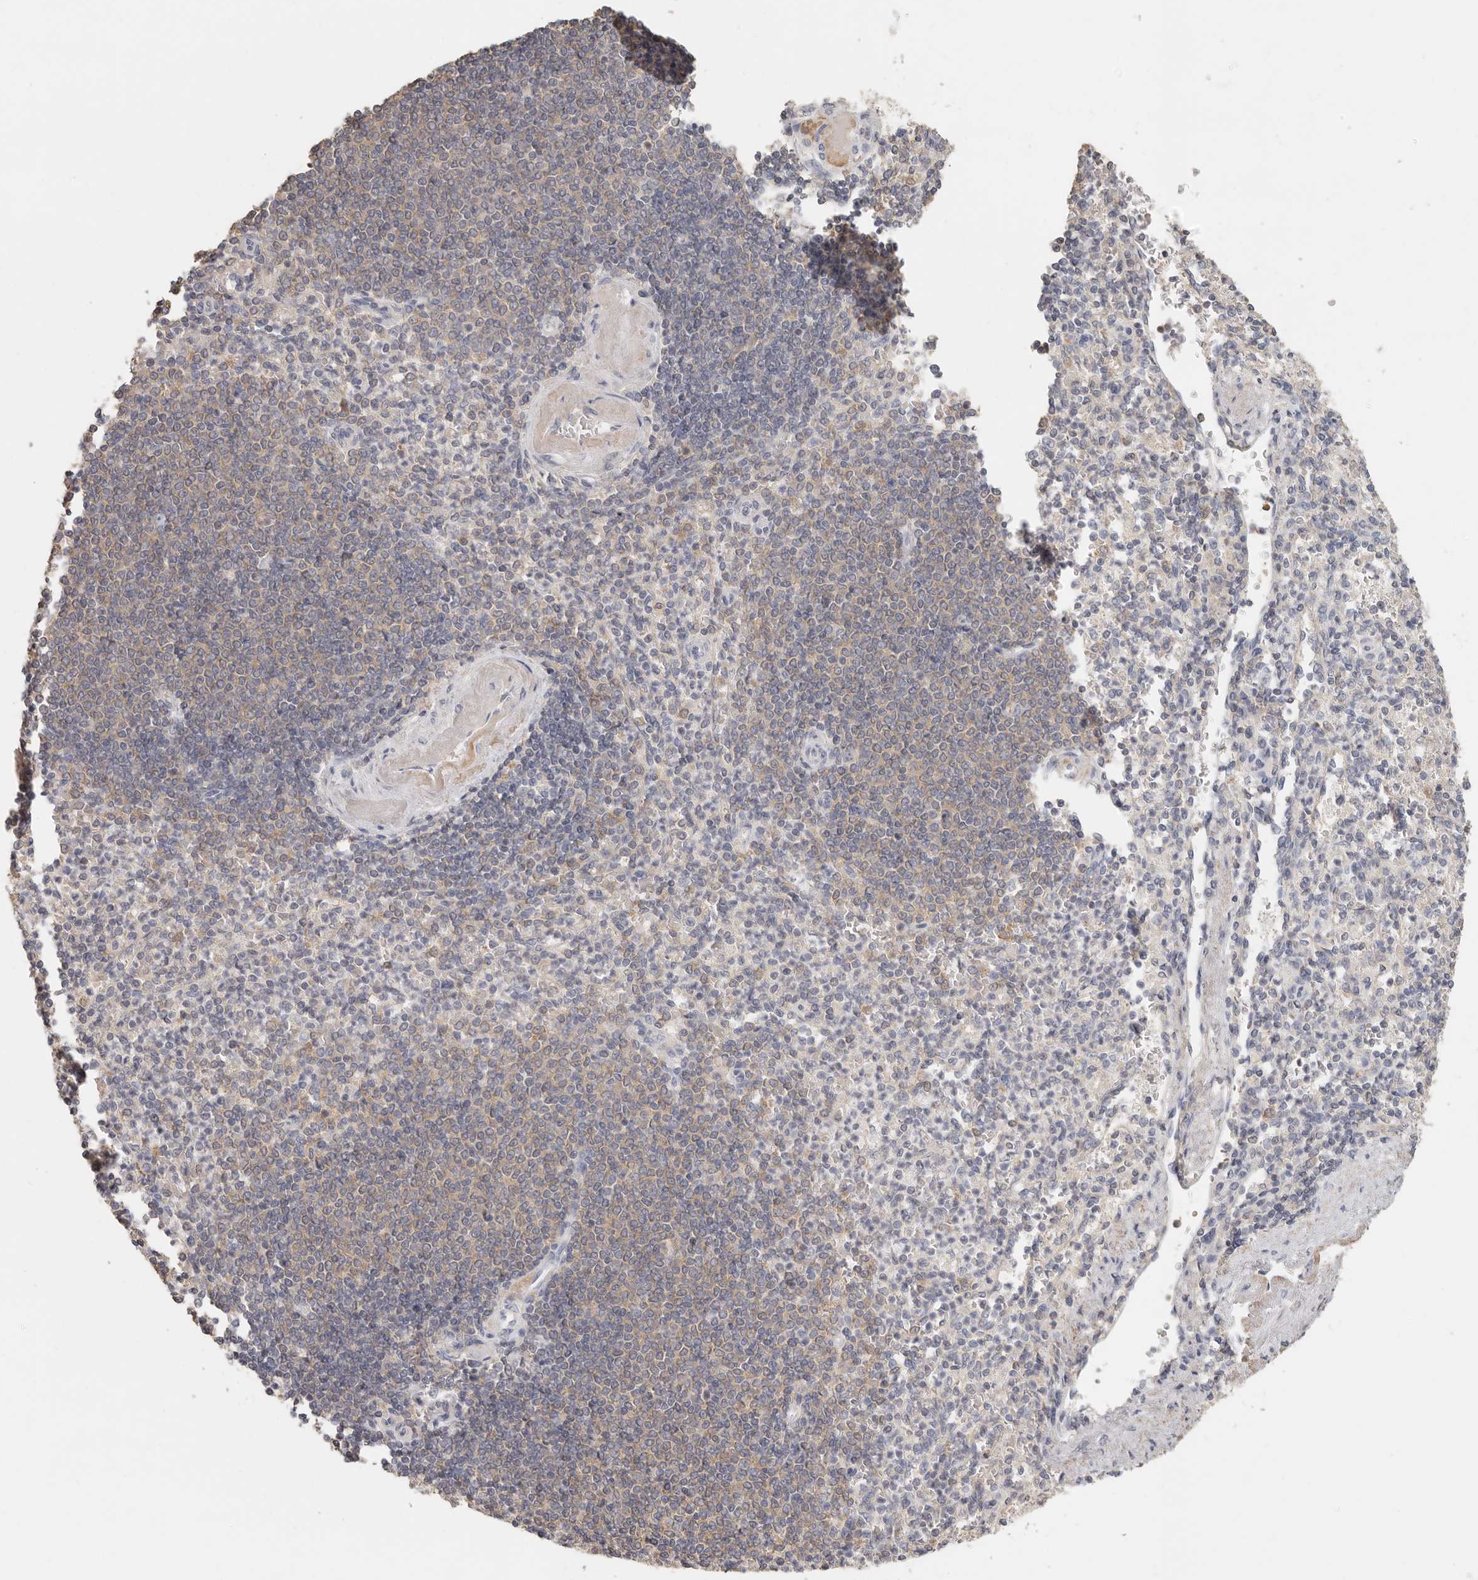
{"staining": {"intensity": "moderate", "quantity": "<25%", "location": "cytoplasmic/membranous"}, "tissue": "spleen", "cell_type": "Cells in red pulp", "image_type": "normal", "snomed": [{"axis": "morphology", "description": "Normal tissue, NOS"}, {"axis": "topography", "description": "Spleen"}], "caption": "Moderate cytoplasmic/membranous positivity for a protein is identified in about <25% of cells in red pulp of benign spleen using immunohistochemistry.", "gene": "CSK", "patient": {"sex": "female", "age": 74}}